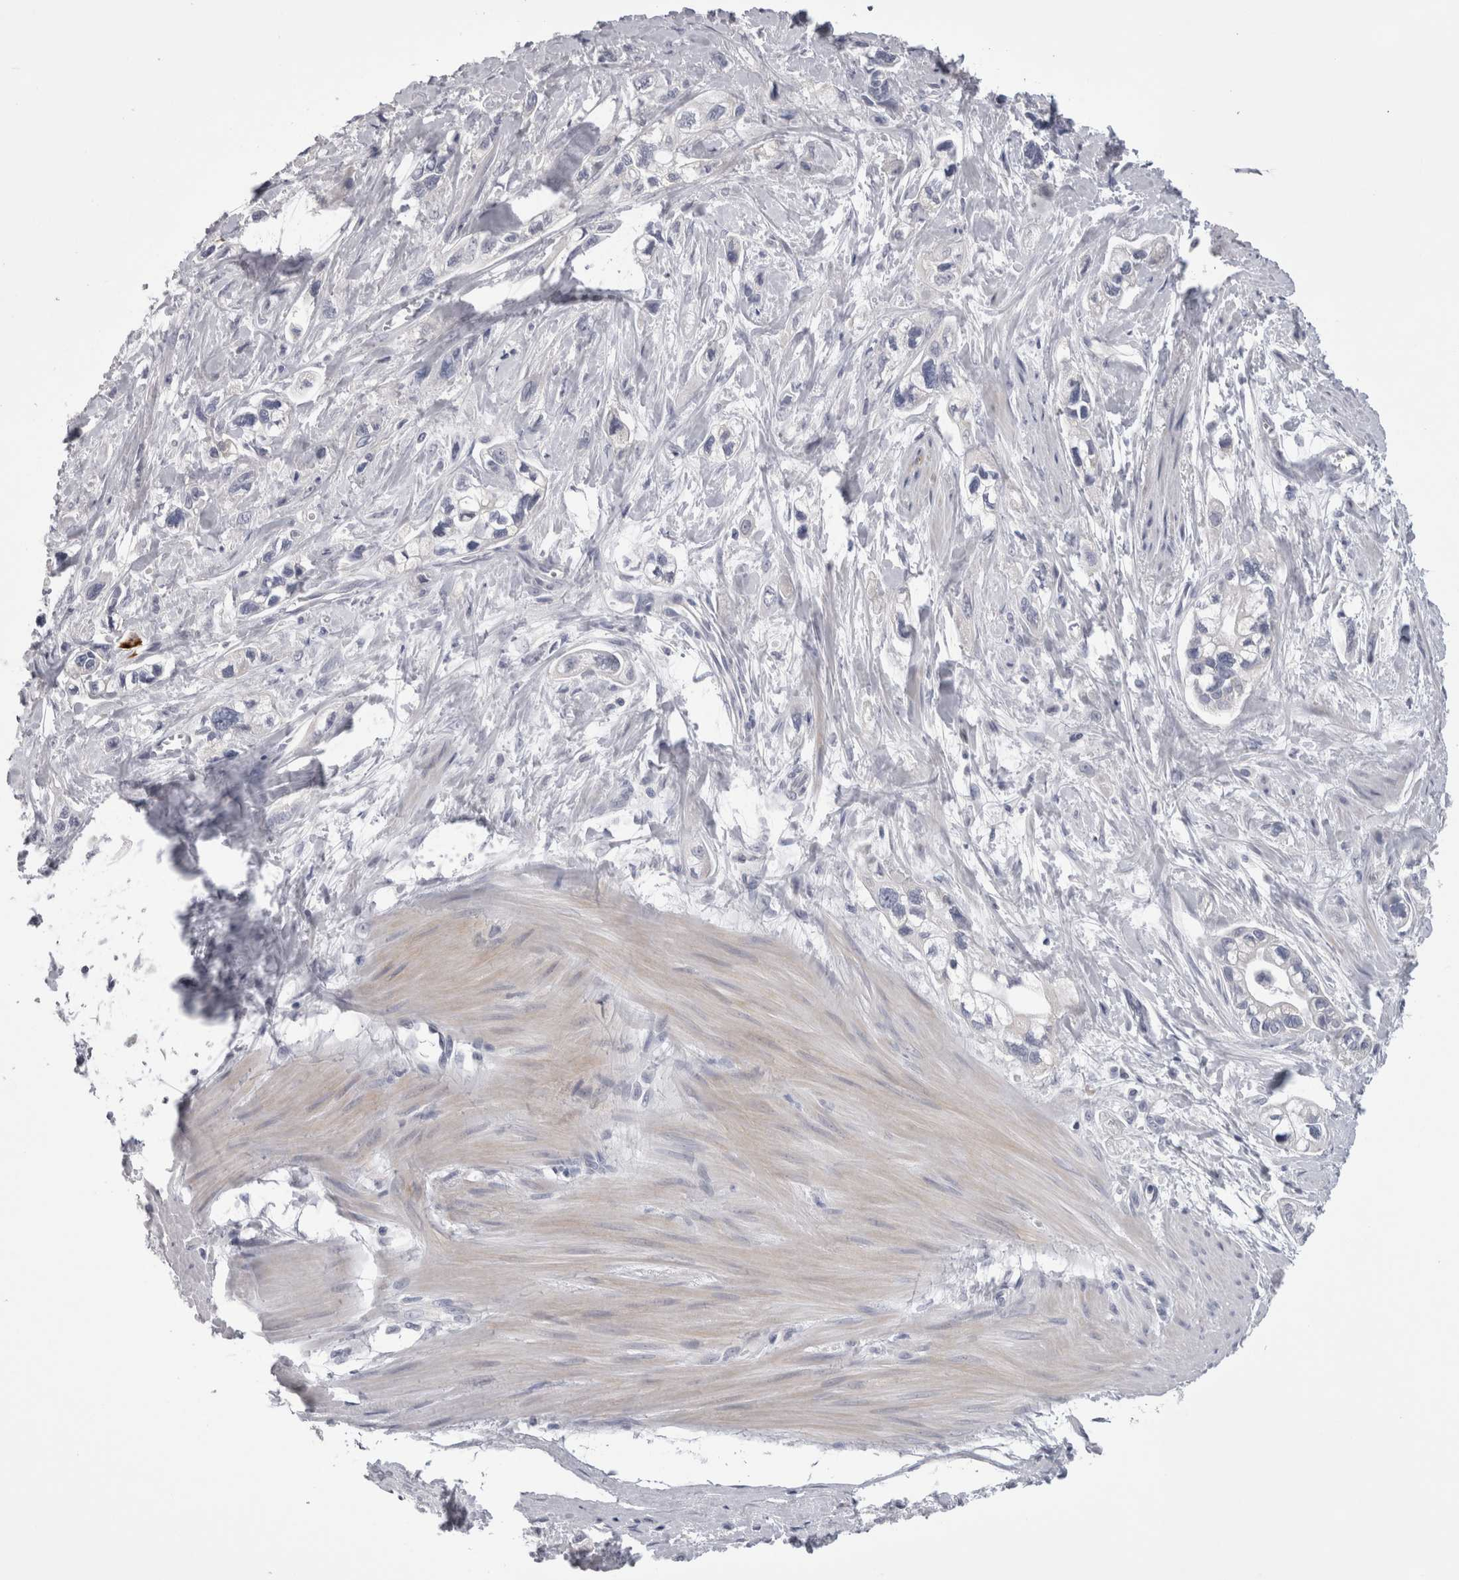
{"staining": {"intensity": "negative", "quantity": "none", "location": "none"}, "tissue": "pancreatic cancer", "cell_type": "Tumor cells", "image_type": "cancer", "snomed": [{"axis": "morphology", "description": "Adenocarcinoma, NOS"}, {"axis": "topography", "description": "Pancreas"}], "caption": "Pancreatic adenocarcinoma stained for a protein using immunohistochemistry reveals no staining tumor cells.", "gene": "PWP2", "patient": {"sex": "male", "age": 74}}